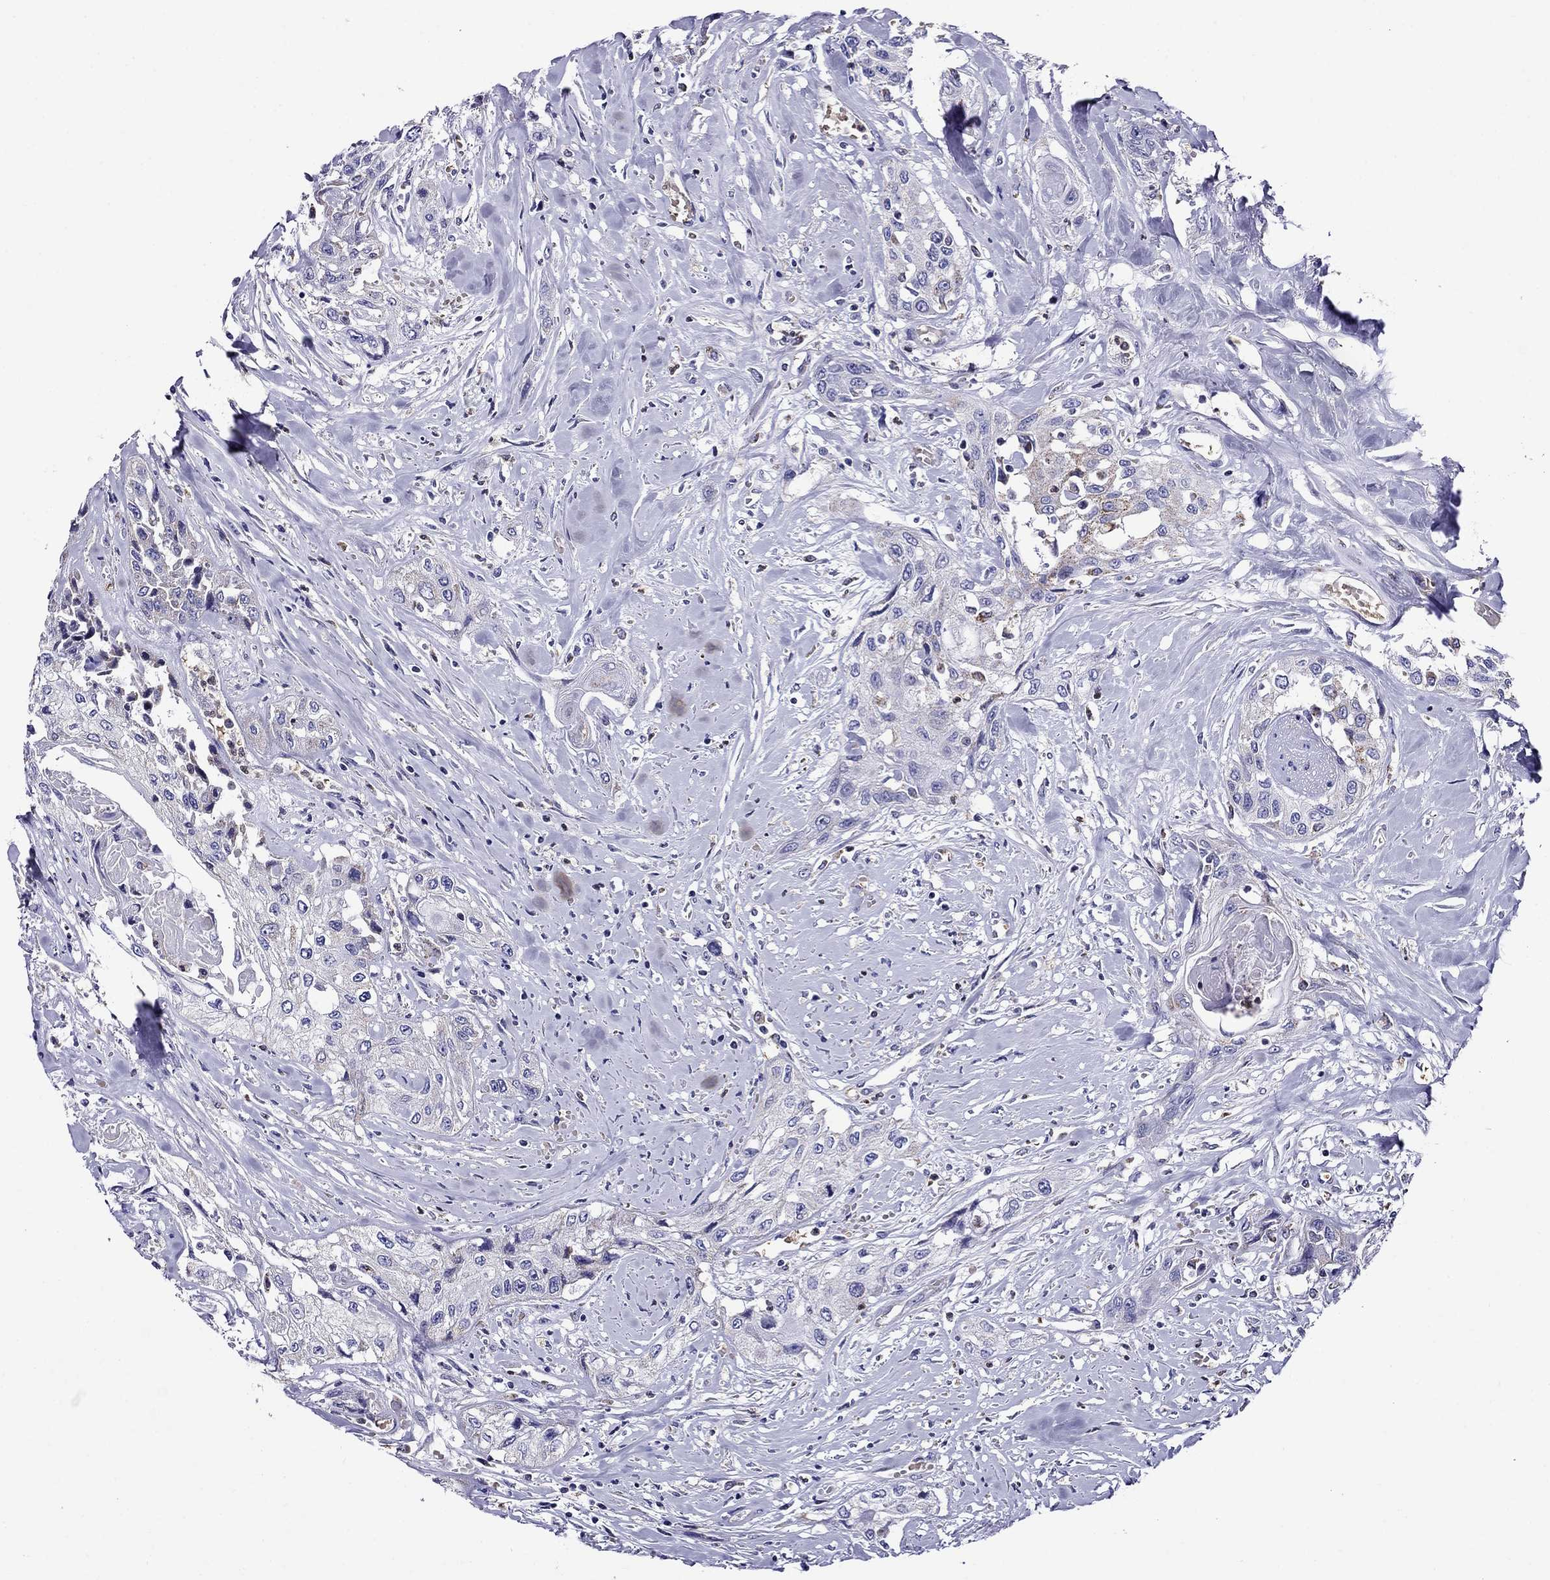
{"staining": {"intensity": "weak", "quantity": "<25%", "location": "cytoplasmic/membranous"}, "tissue": "head and neck cancer", "cell_type": "Tumor cells", "image_type": "cancer", "snomed": [{"axis": "morphology", "description": "Normal tissue, NOS"}, {"axis": "morphology", "description": "Squamous cell carcinoma, NOS"}, {"axis": "topography", "description": "Oral tissue"}, {"axis": "topography", "description": "Peripheral nerve tissue"}, {"axis": "topography", "description": "Head-Neck"}], "caption": "Protein analysis of head and neck squamous cell carcinoma shows no significant staining in tumor cells. (DAB immunohistochemistry (IHC), high magnification).", "gene": "SCG2", "patient": {"sex": "female", "age": 59}}